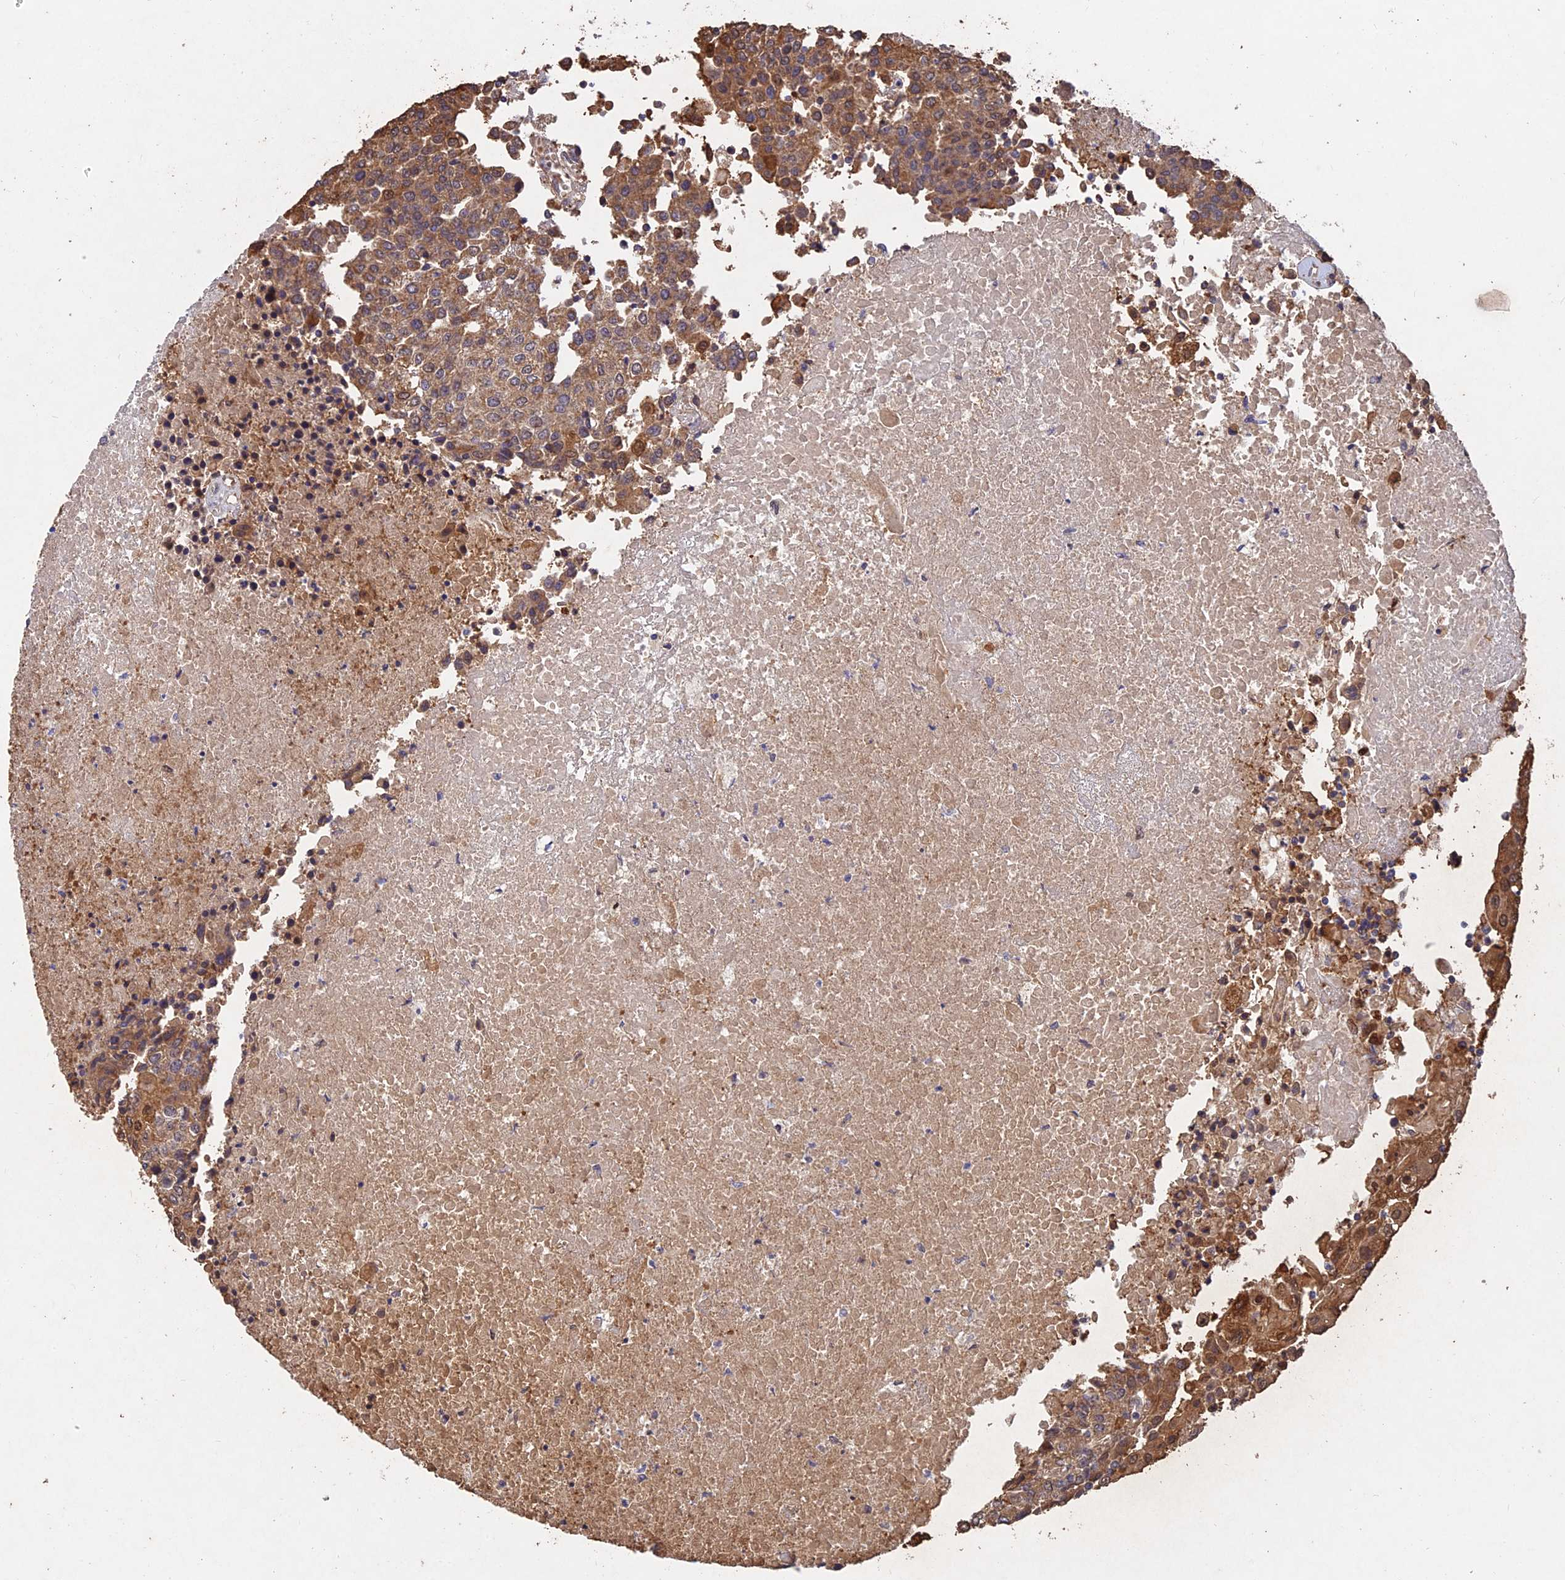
{"staining": {"intensity": "moderate", "quantity": "<25%", "location": "cytoplasmic/membranous"}, "tissue": "urothelial cancer", "cell_type": "Tumor cells", "image_type": "cancer", "snomed": [{"axis": "morphology", "description": "Urothelial carcinoma, High grade"}, {"axis": "topography", "description": "Urinary bladder"}], "caption": "IHC image of neoplastic tissue: human urothelial carcinoma (high-grade) stained using immunohistochemistry demonstrates low levels of moderate protein expression localized specifically in the cytoplasmic/membranous of tumor cells, appearing as a cytoplasmic/membranous brown color.", "gene": "SLC38A11", "patient": {"sex": "female", "age": 85}}